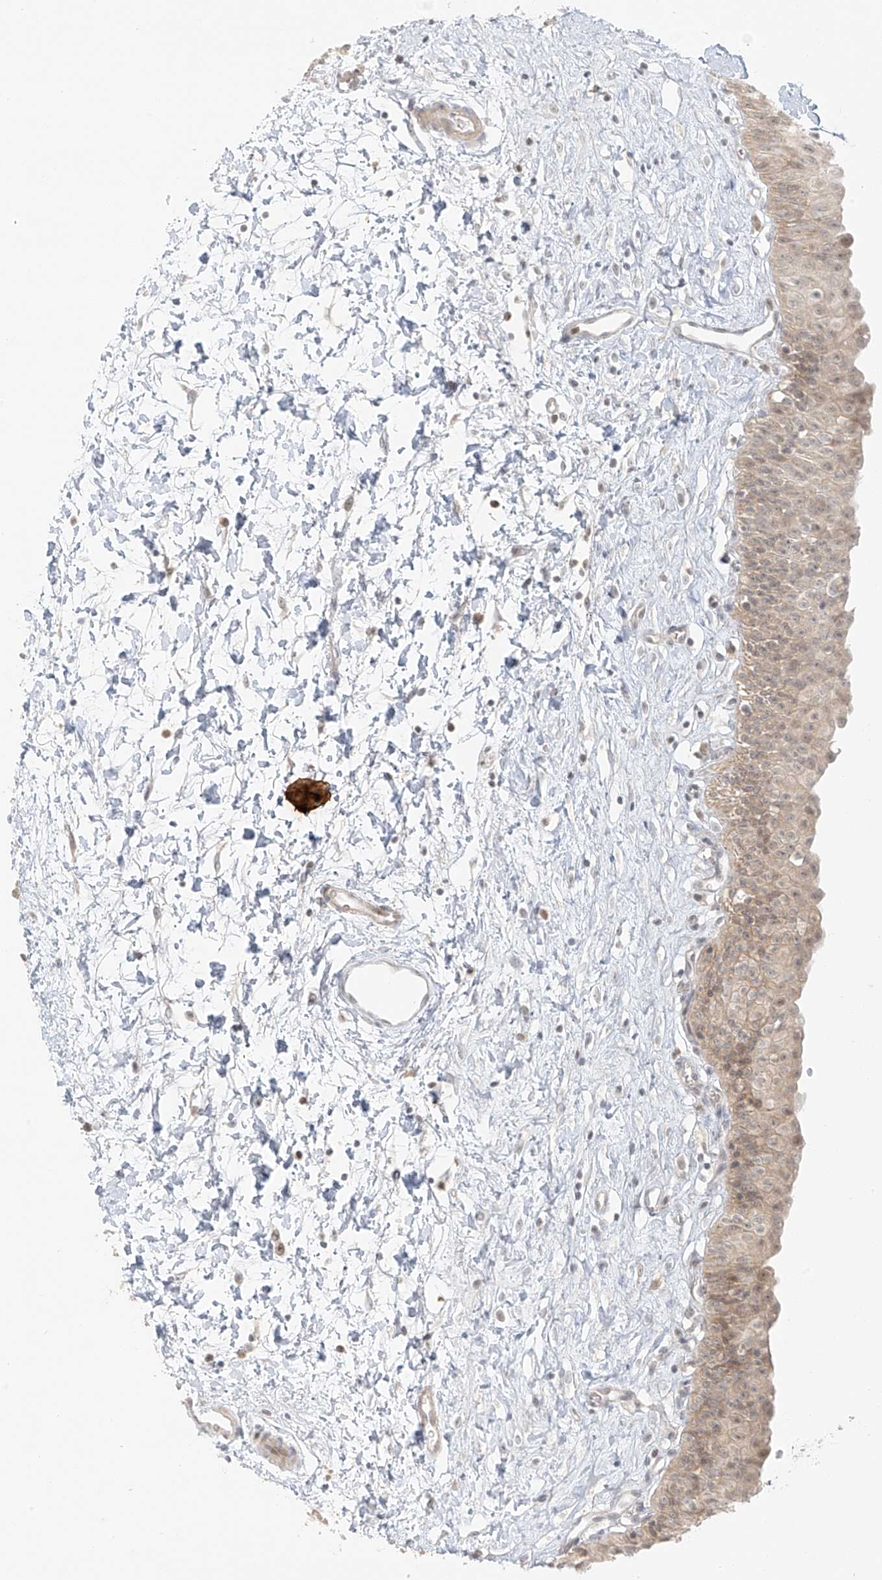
{"staining": {"intensity": "weak", "quantity": ">75%", "location": "cytoplasmic/membranous"}, "tissue": "urinary bladder", "cell_type": "Urothelial cells", "image_type": "normal", "snomed": [{"axis": "morphology", "description": "Normal tissue, NOS"}, {"axis": "topography", "description": "Urinary bladder"}], "caption": "Urothelial cells reveal weak cytoplasmic/membranous positivity in approximately >75% of cells in unremarkable urinary bladder.", "gene": "MIPEP", "patient": {"sex": "male", "age": 51}}